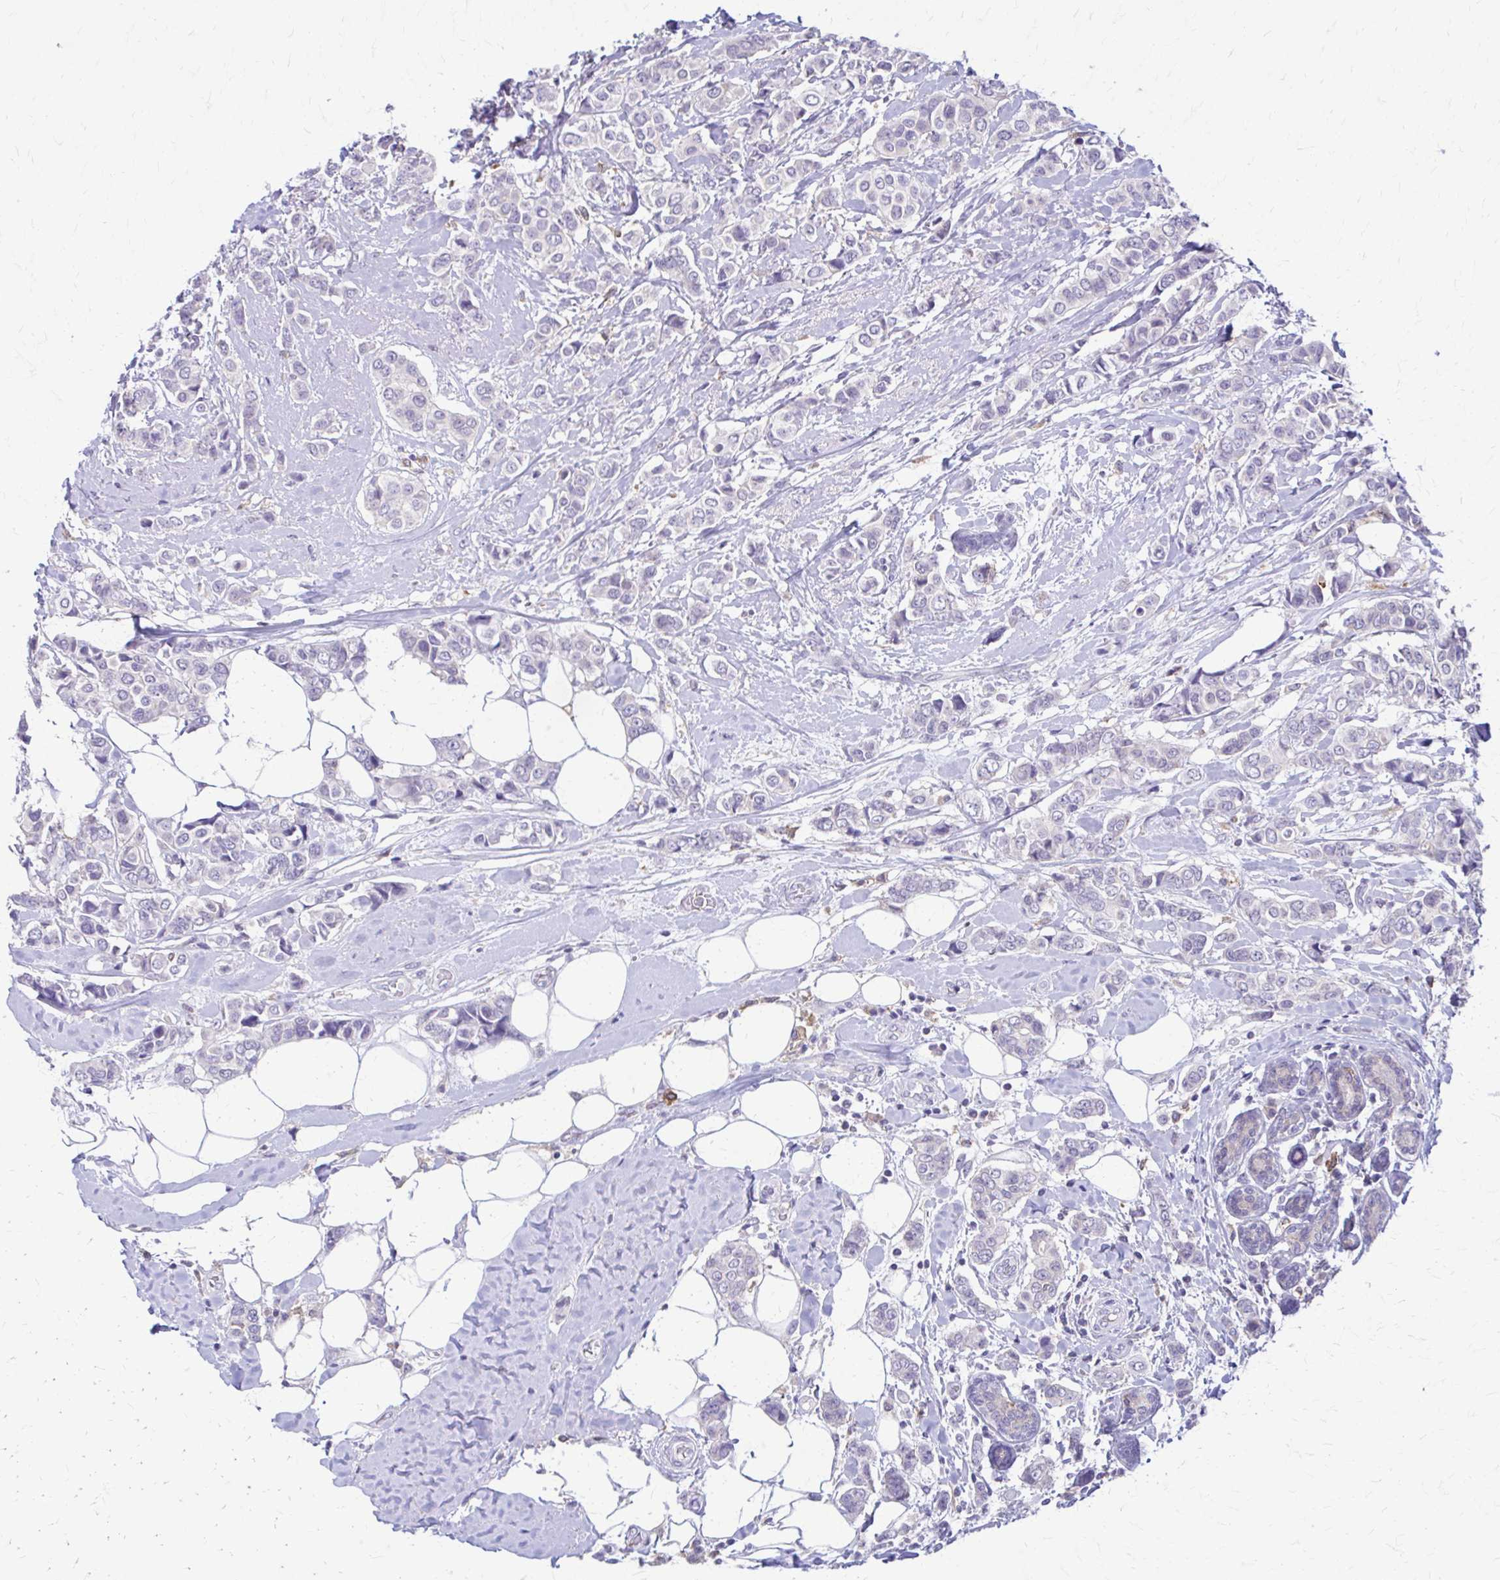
{"staining": {"intensity": "negative", "quantity": "none", "location": "none"}, "tissue": "breast cancer", "cell_type": "Tumor cells", "image_type": "cancer", "snomed": [{"axis": "morphology", "description": "Lobular carcinoma"}, {"axis": "topography", "description": "Breast"}], "caption": "Photomicrograph shows no protein expression in tumor cells of breast cancer tissue. Nuclei are stained in blue.", "gene": "PIK3AP1", "patient": {"sex": "female", "age": 51}}